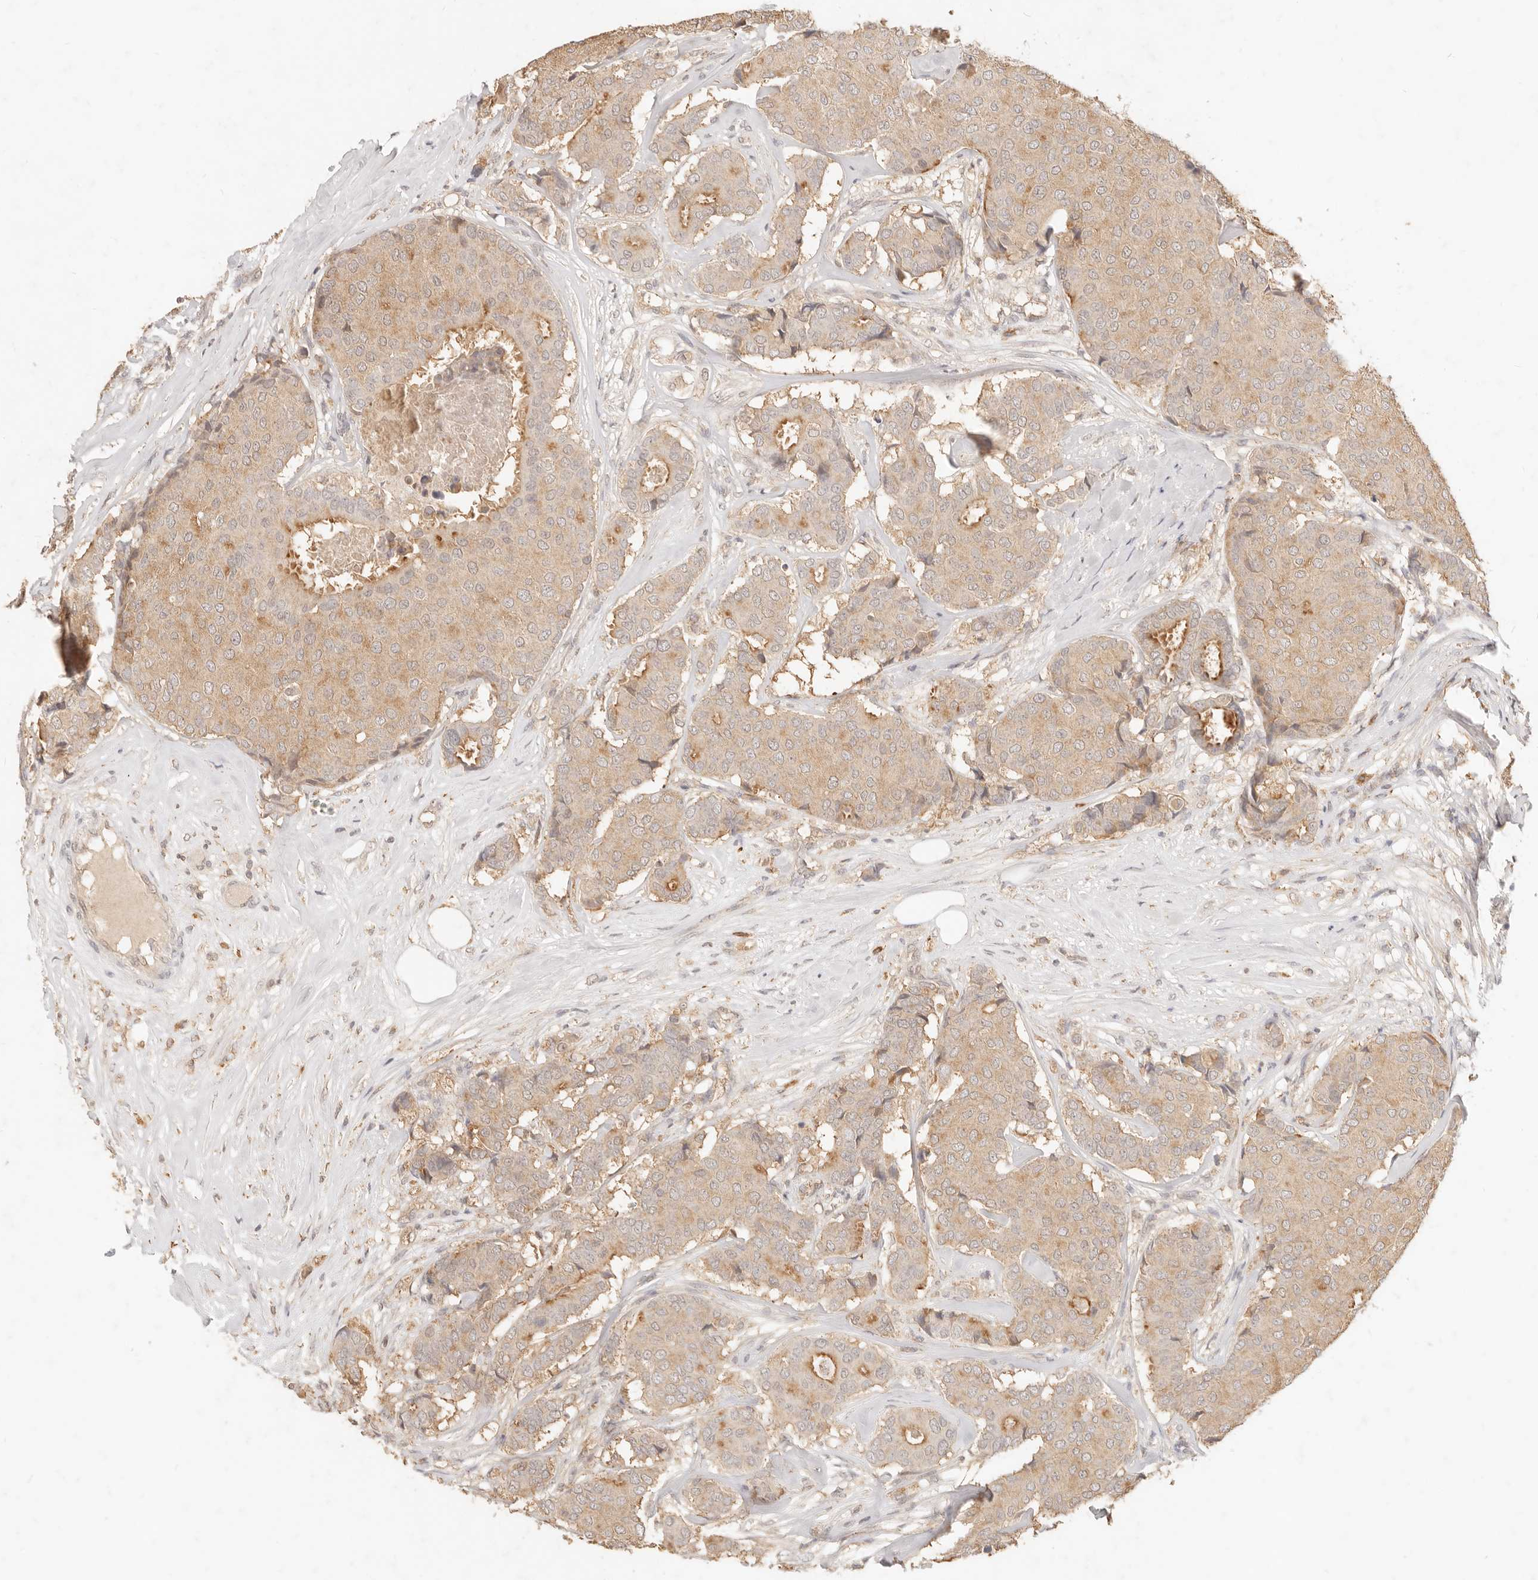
{"staining": {"intensity": "weak", "quantity": ">75%", "location": "cytoplasmic/membranous"}, "tissue": "breast cancer", "cell_type": "Tumor cells", "image_type": "cancer", "snomed": [{"axis": "morphology", "description": "Duct carcinoma"}, {"axis": "topography", "description": "Breast"}], "caption": "Tumor cells show low levels of weak cytoplasmic/membranous positivity in approximately >75% of cells in breast cancer (infiltrating ductal carcinoma).", "gene": "TMTC2", "patient": {"sex": "female", "age": 75}}